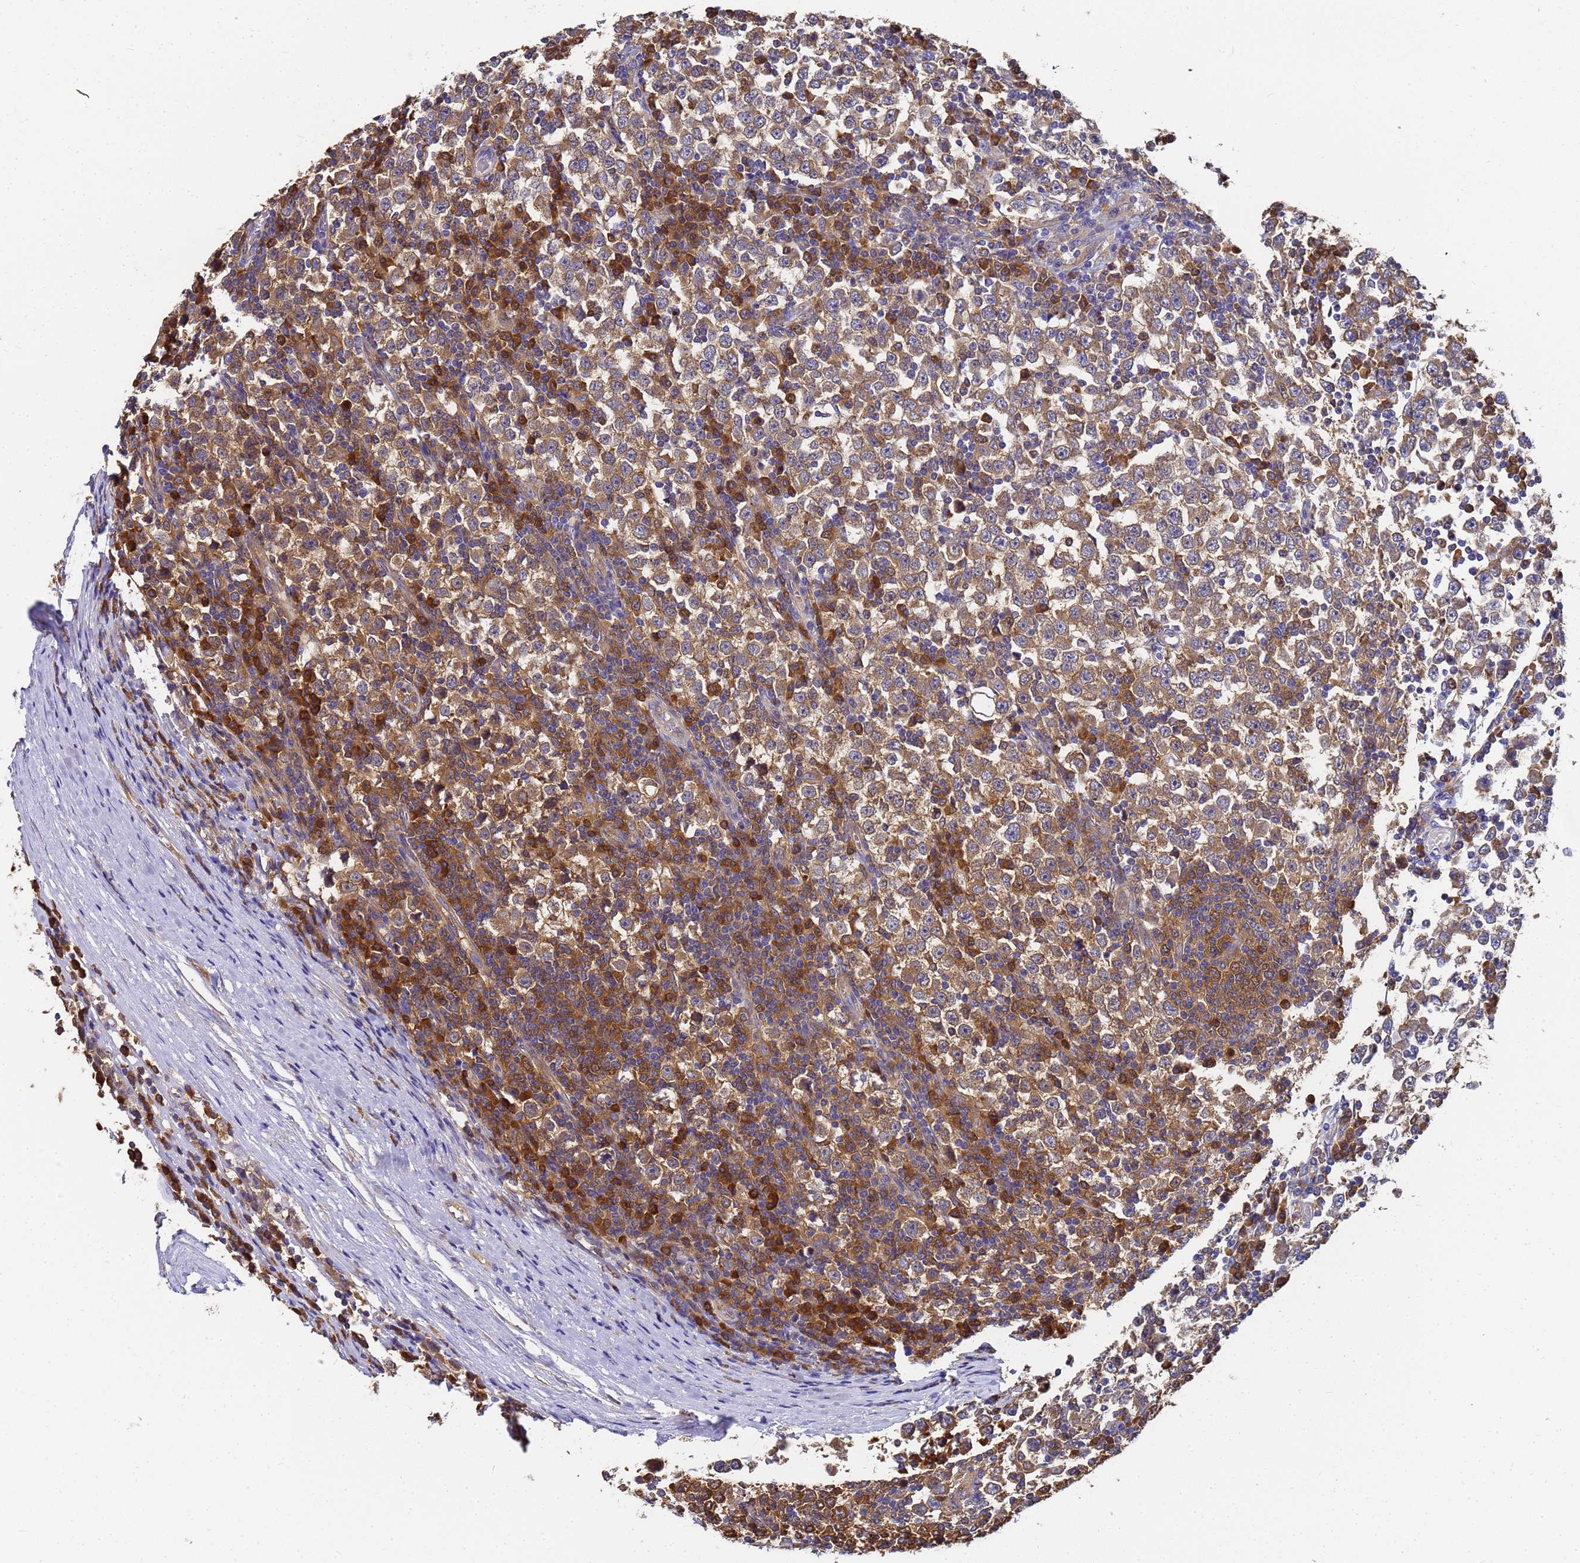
{"staining": {"intensity": "moderate", "quantity": "25%-75%", "location": "cytoplasmic/membranous"}, "tissue": "testis cancer", "cell_type": "Tumor cells", "image_type": "cancer", "snomed": [{"axis": "morphology", "description": "Seminoma, NOS"}, {"axis": "topography", "description": "Testis"}], "caption": "Immunohistochemical staining of testis cancer (seminoma) reveals moderate cytoplasmic/membranous protein staining in approximately 25%-75% of tumor cells. Ihc stains the protein of interest in brown and the nuclei are stained blue.", "gene": "NME1-NME2", "patient": {"sex": "male", "age": 65}}